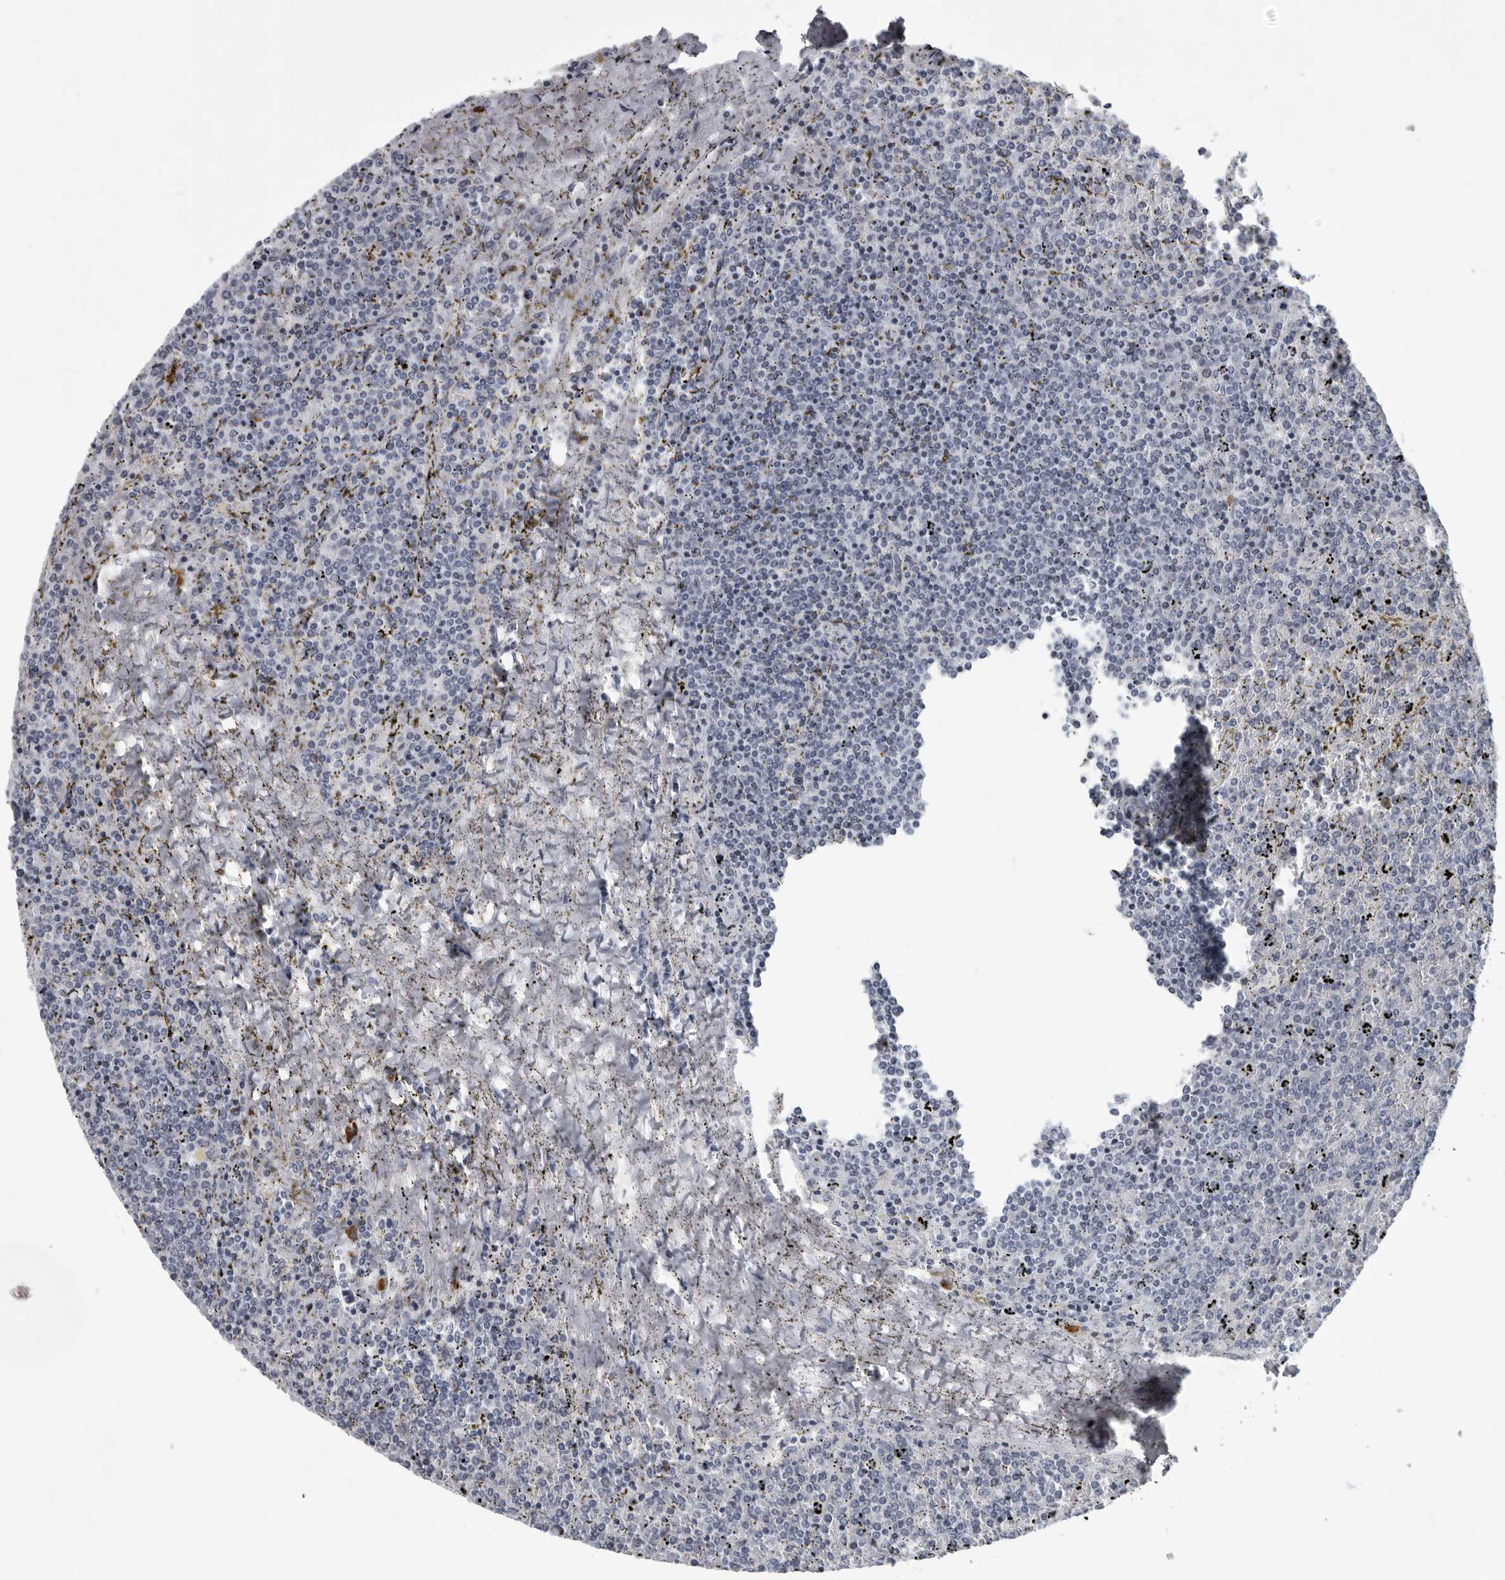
{"staining": {"intensity": "negative", "quantity": "none", "location": "none"}, "tissue": "lymphoma", "cell_type": "Tumor cells", "image_type": "cancer", "snomed": [{"axis": "morphology", "description": "Malignant lymphoma, non-Hodgkin's type, Low grade"}, {"axis": "topography", "description": "Spleen"}], "caption": "Human low-grade malignant lymphoma, non-Hodgkin's type stained for a protein using IHC displays no expression in tumor cells.", "gene": "SLC25A39", "patient": {"sex": "female", "age": 19}}